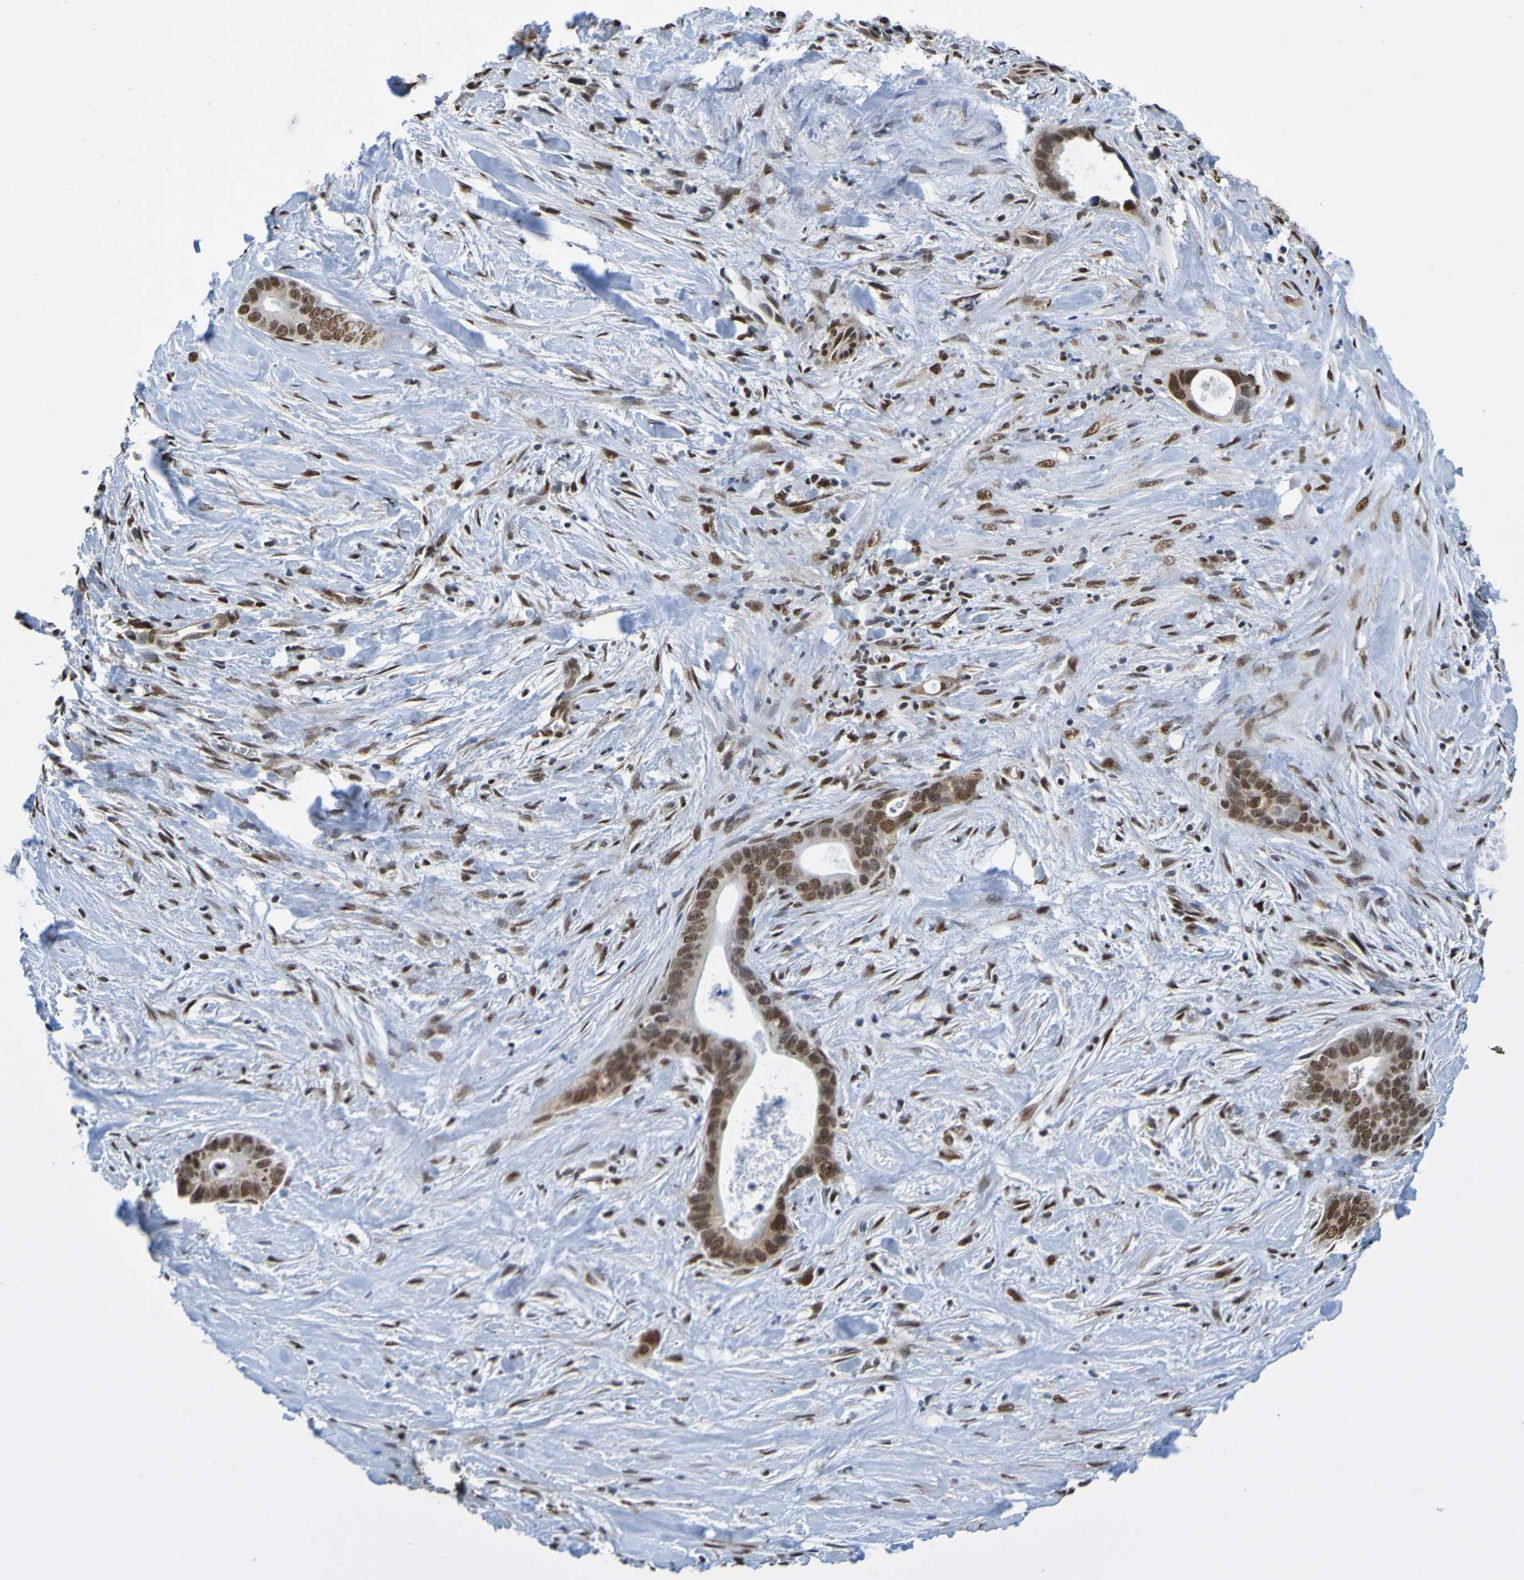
{"staining": {"intensity": "strong", "quantity": ">75%", "location": "nuclear"}, "tissue": "liver cancer", "cell_type": "Tumor cells", "image_type": "cancer", "snomed": [{"axis": "morphology", "description": "Cholangiocarcinoma"}, {"axis": "topography", "description": "Liver"}], "caption": "Liver cancer (cholangiocarcinoma) stained for a protein displays strong nuclear positivity in tumor cells.", "gene": "HDAC2", "patient": {"sex": "female", "age": 55}}